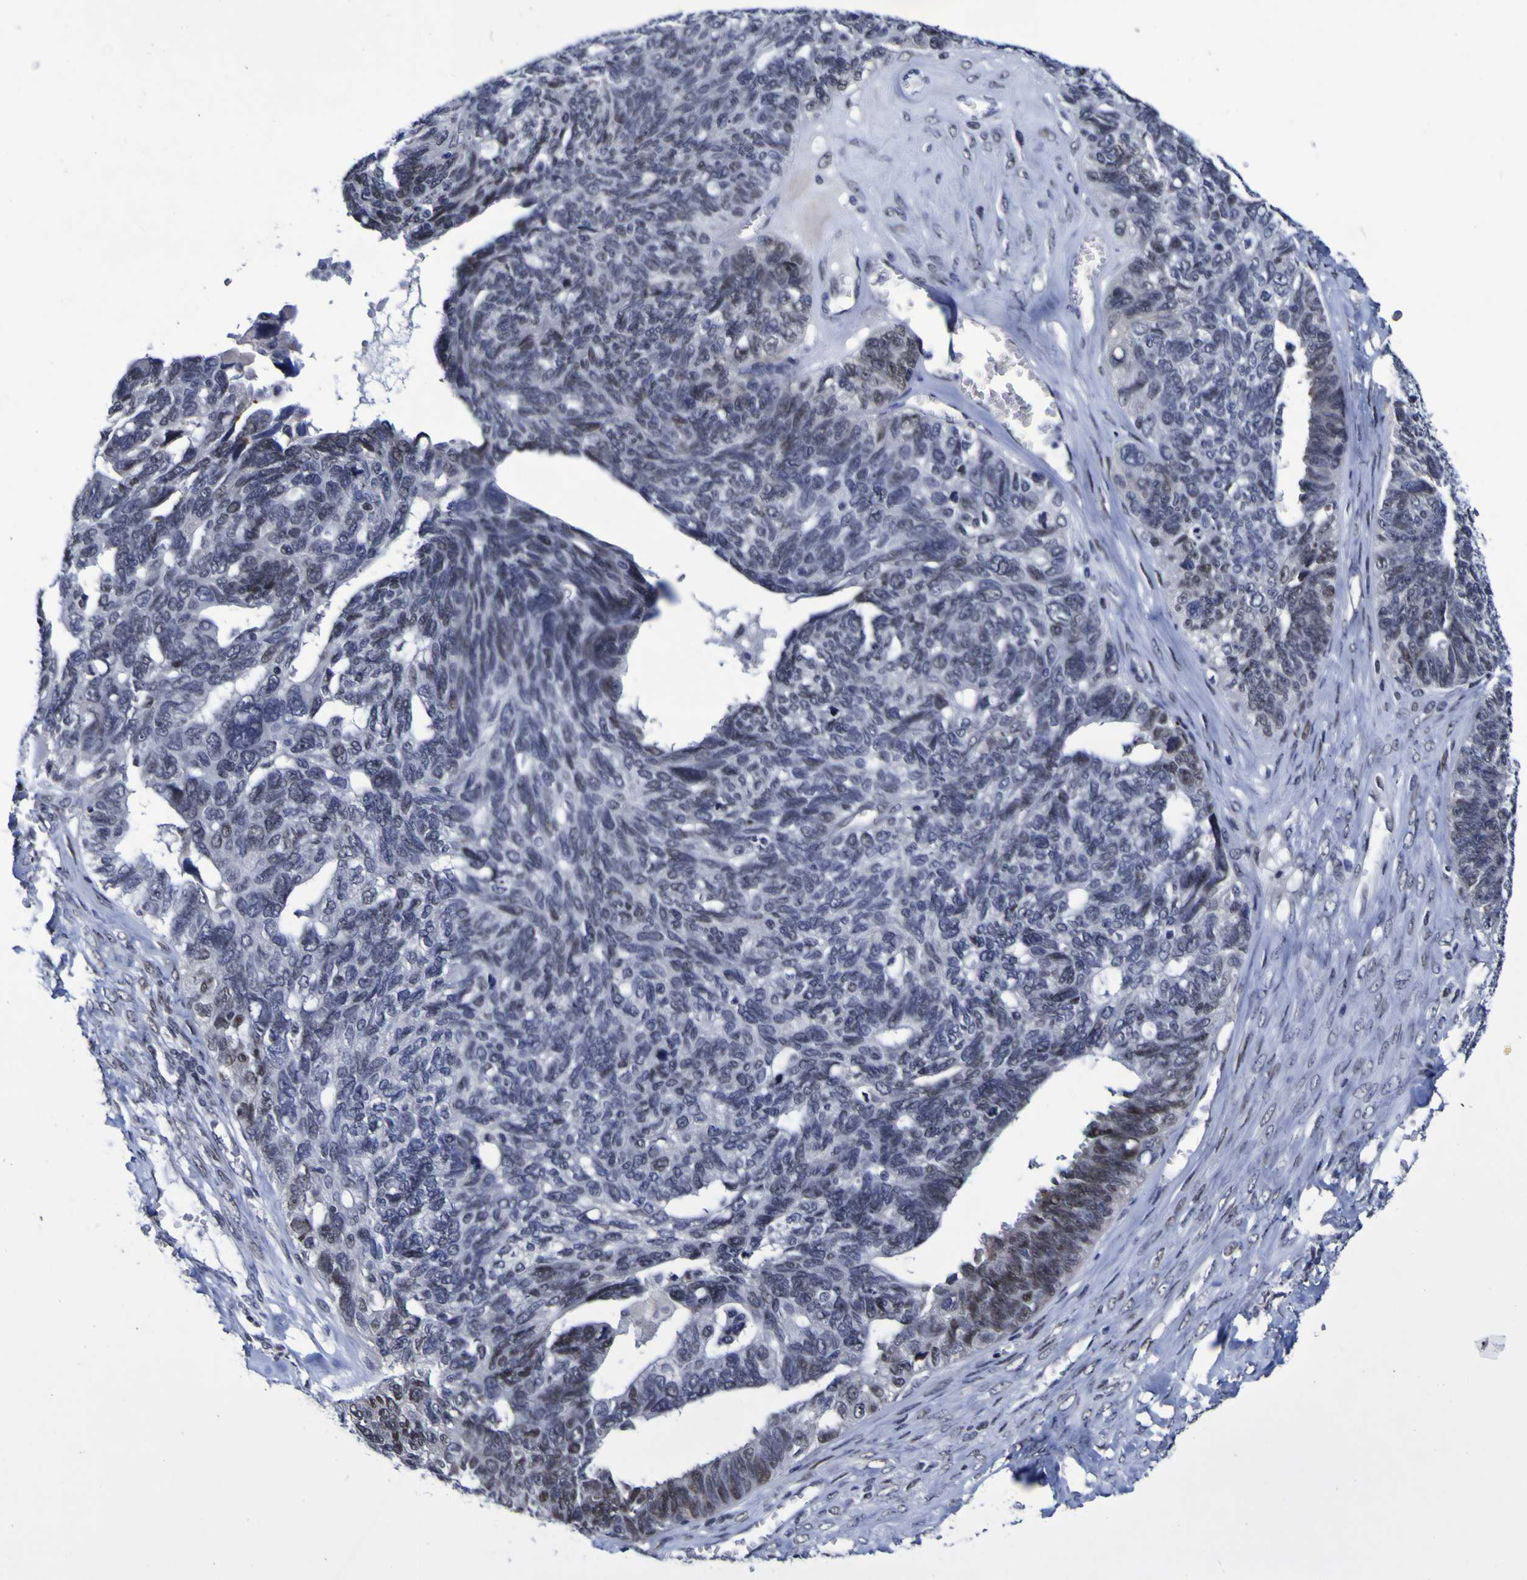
{"staining": {"intensity": "weak", "quantity": "<25%", "location": "nuclear"}, "tissue": "ovarian cancer", "cell_type": "Tumor cells", "image_type": "cancer", "snomed": [{"axis": "morphology", "description": "Cystadenocarcinoma, serous, NOS"}, {"axis": "topography", "description": "Ovary"}], "caption": "Tumor cells show no significant expression in ovarian cancer (serous cystadenocarcinoma).", "gene": "MBD3", "patient": {"sex": "female", "age": 79}}